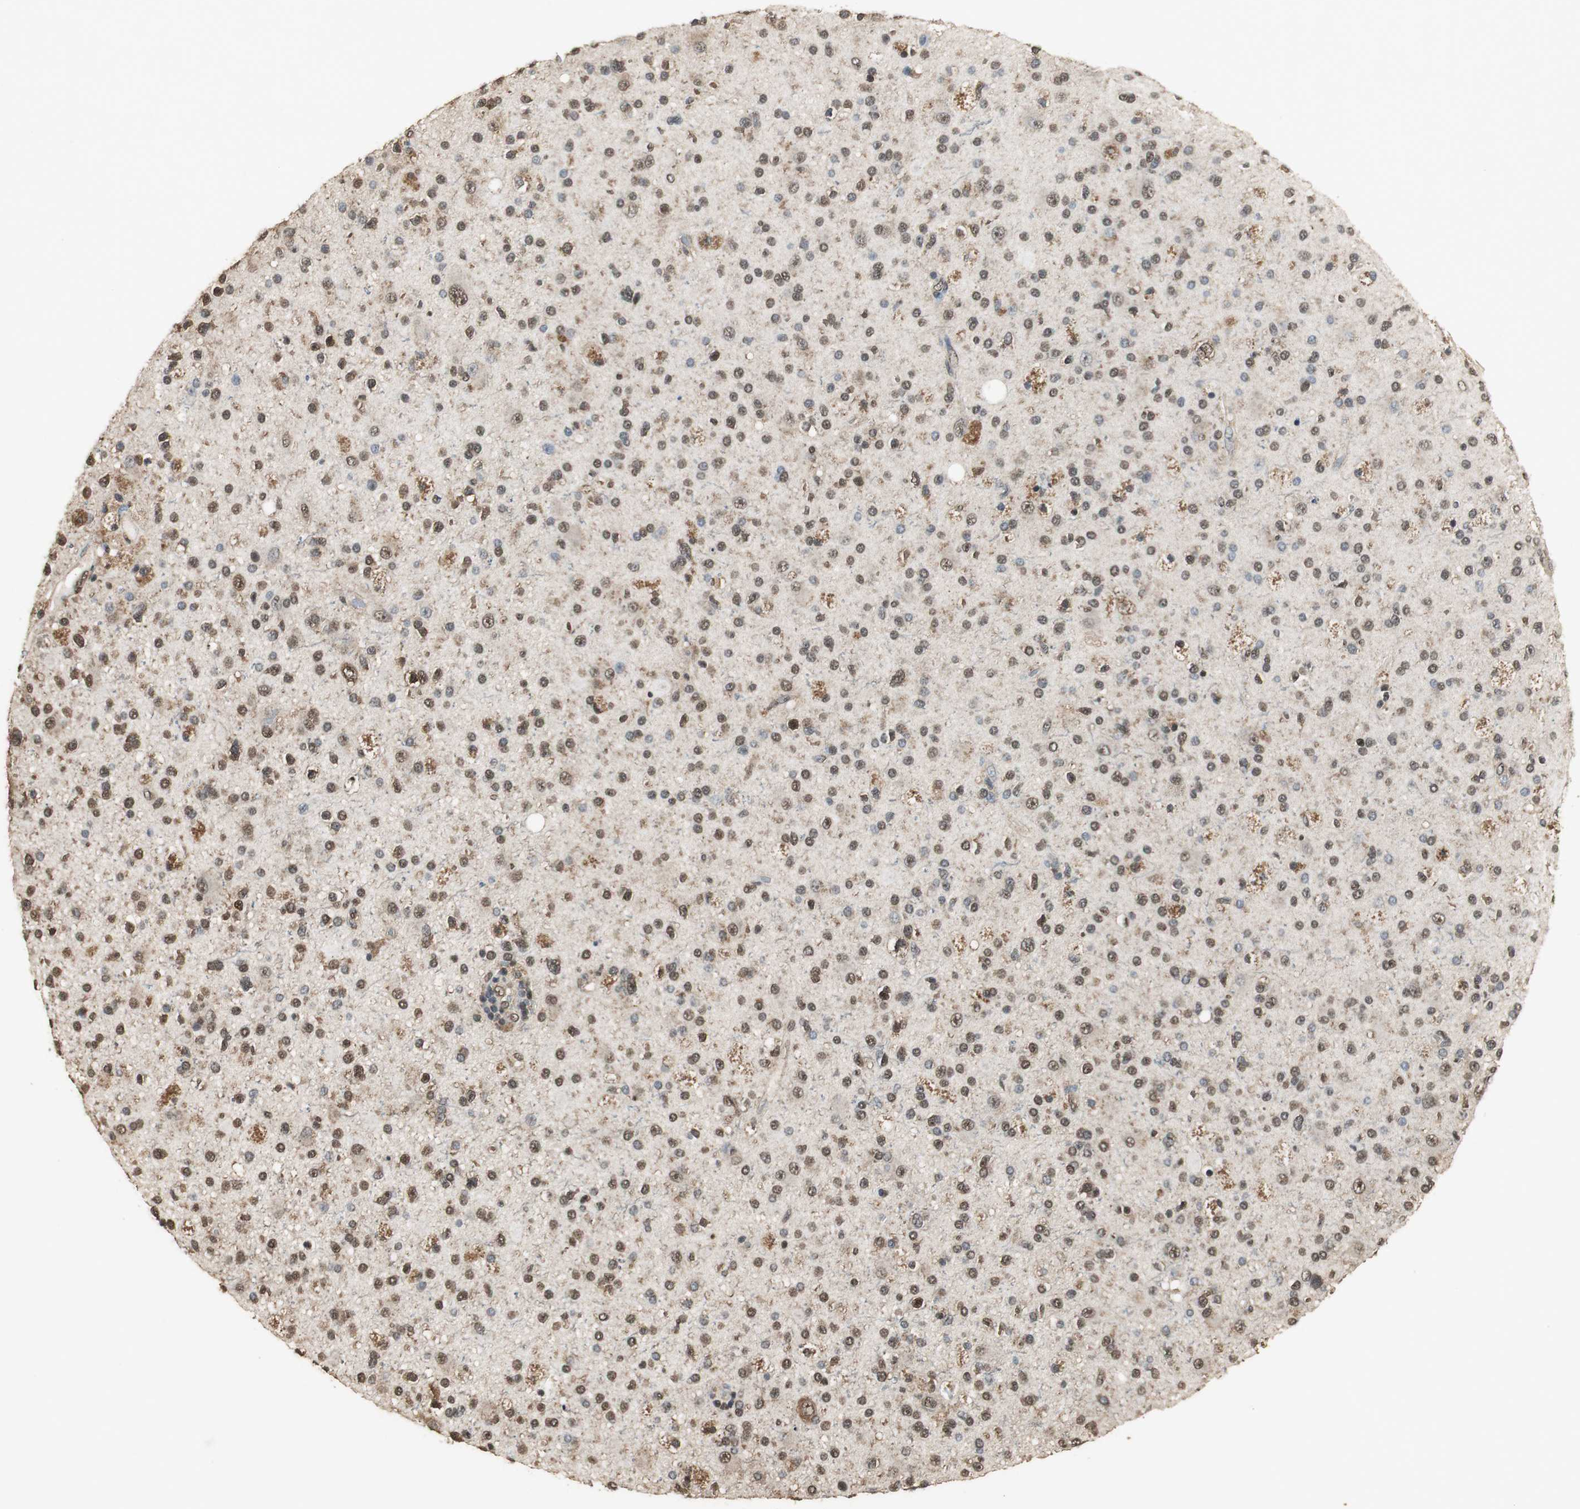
{"staining": {"intensity": "moderate", "quantity": ">75%", "location": "cytoplasmic/membranous,nuclear"}, "tissue": "glioma", "cell_type": "Tumor cells", "image_type": "cancer", "snomed": [{"axis": "morphology", "description": "Glioma, malignant, High grade"}, {"axis": "topography", "description": "Brain"}], "caption": "Immunohistochemical staining of human glioma reveals medium levels of moderate cytoplasmic/membranous and nuclear protein positivity in about >75% of tumor cells.", "gene": "PPP1R13B", "patient": {"sex": "male", "age": 33}}